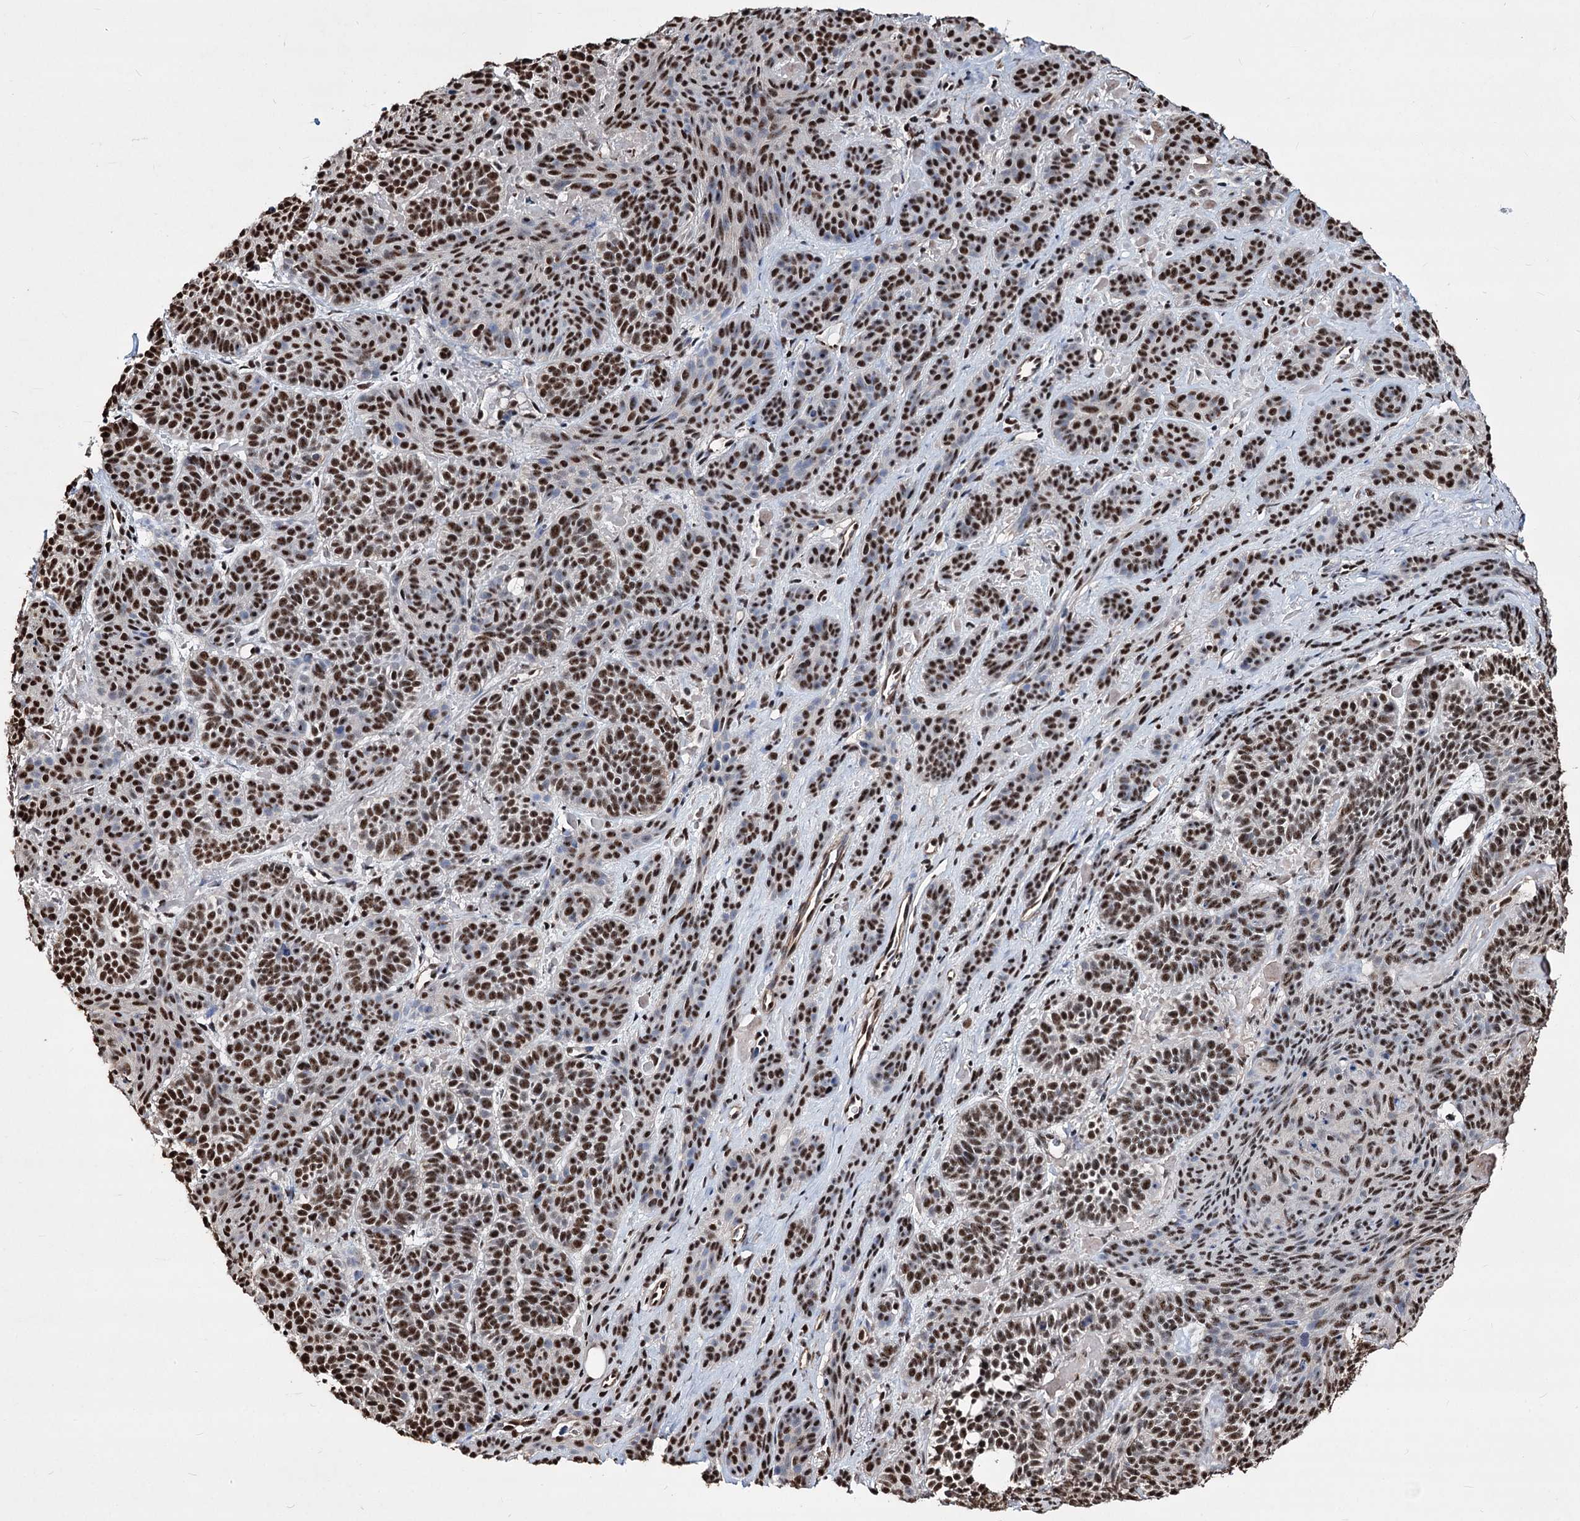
{"staining": {"intensity": "moderate", "quantity": ">75%", "location": "nuclear"}, "tissue": "skin cancer", "cell_type": "Tumor cells", "image_type": "cancer", "snomed": [{"axis": "morphology", "description": "Basal cell carcinoma"}, {"axis": "topography", "description": "Skin"}], "caption": "Immunohistochemistry (IHC) micrograph of neoplastic tissue: human skin cancer (basal cell carcinoma) stained using immunohistochemistry demonstrates medium levels of moderate protein expression localized specifically in the nuclear of tumor cells, appearing as a nuclear brown color.", "gene": "CHMP7", "patient": {"sex": "male", "age": 85}}